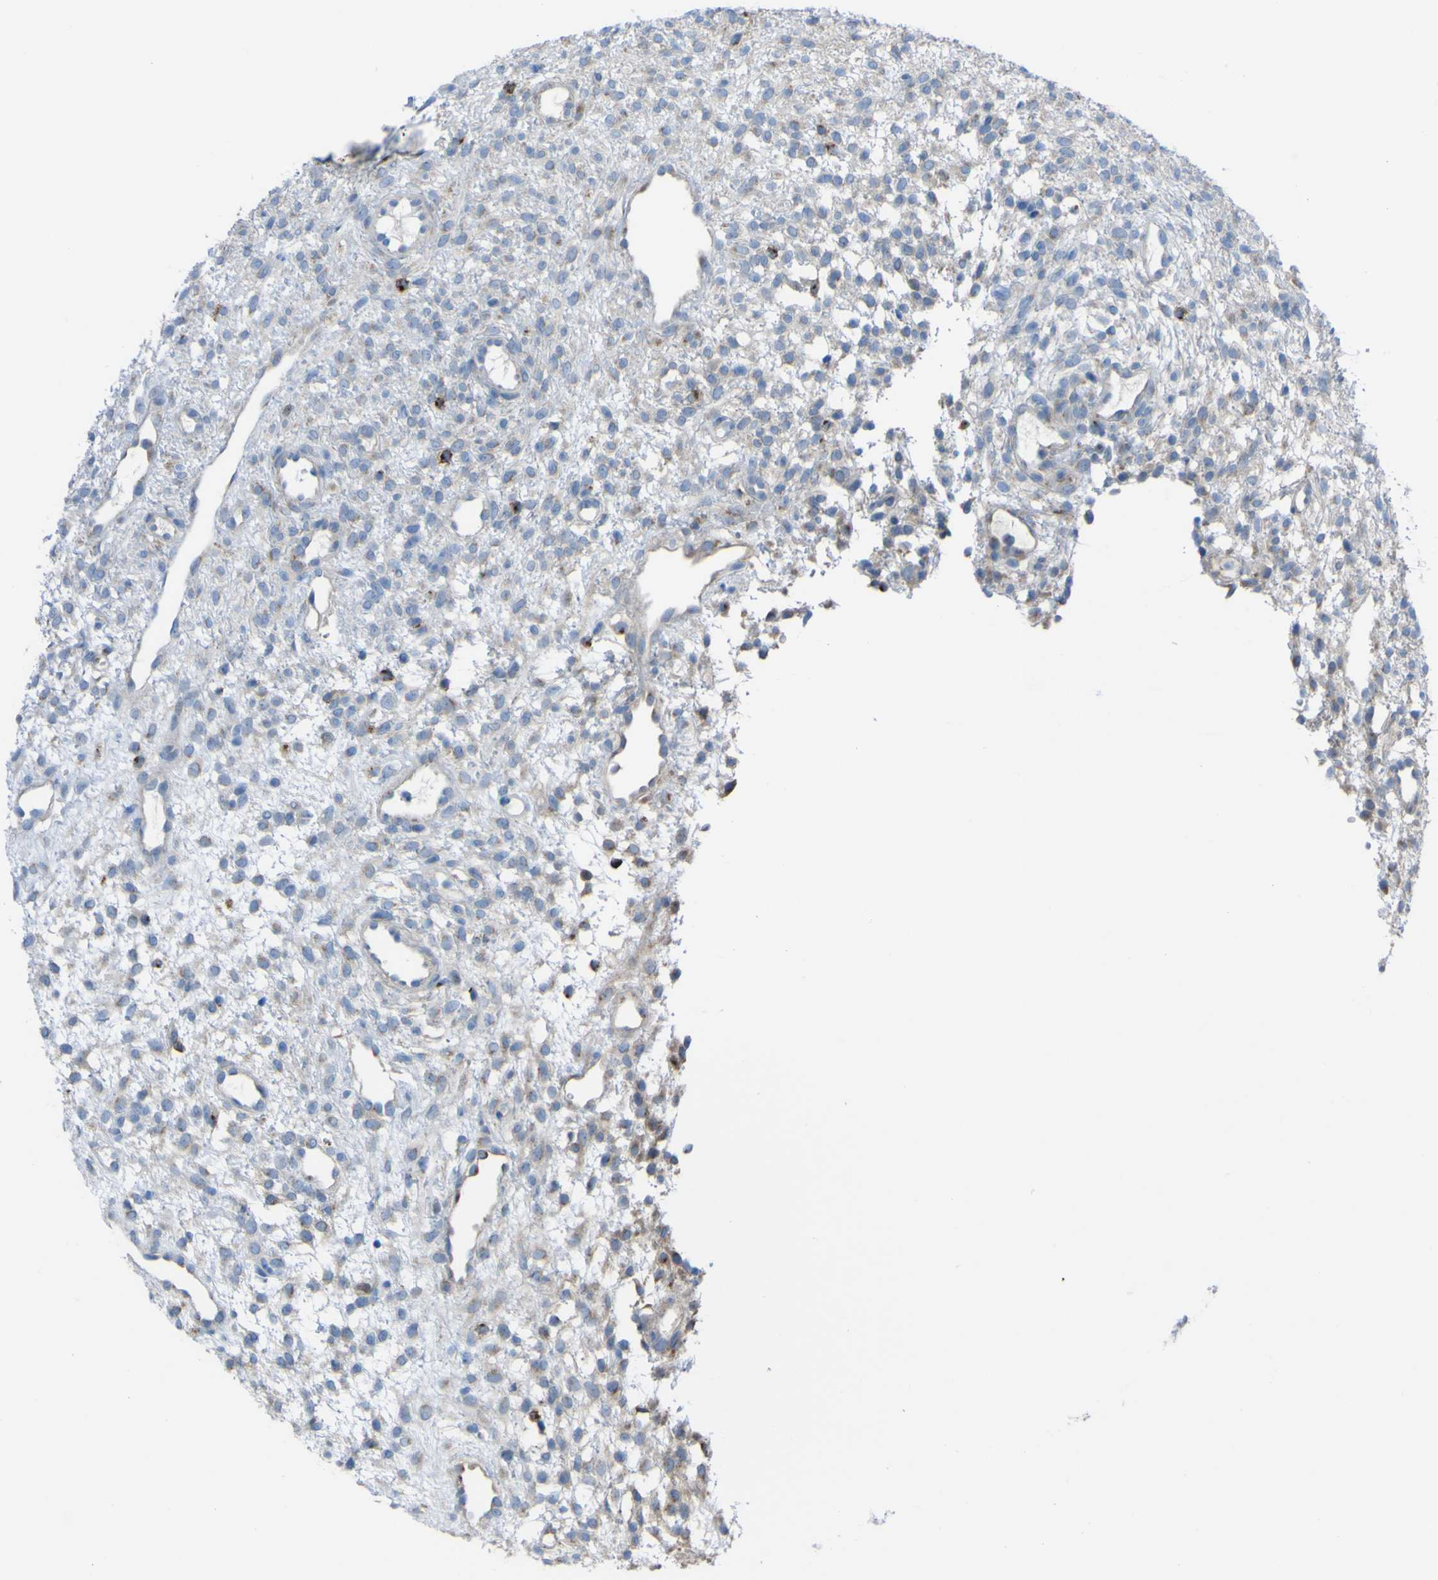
{"staining": {"intensity": "weak", "quantity": "<25%", "location": "cytoplasmic/membranous"}, "tissue": "ovary", "cell_type": "Ovarian stroma cells", "image_type": "normal", "snomed": [{"axis": "morphology", "description": "Normal tissue, NOS"}, {"axis": "morphology", "description": "Cyst, NOS"}, {"axis": "topography", "description": "Ovary"}], "caption": "This is an immunohistochemistry (IHC) image of normal ovary. There is no positivity in ovarian stroma cells.", "gene": "CST3", "patient": {"sex": "female", "age": 18}}